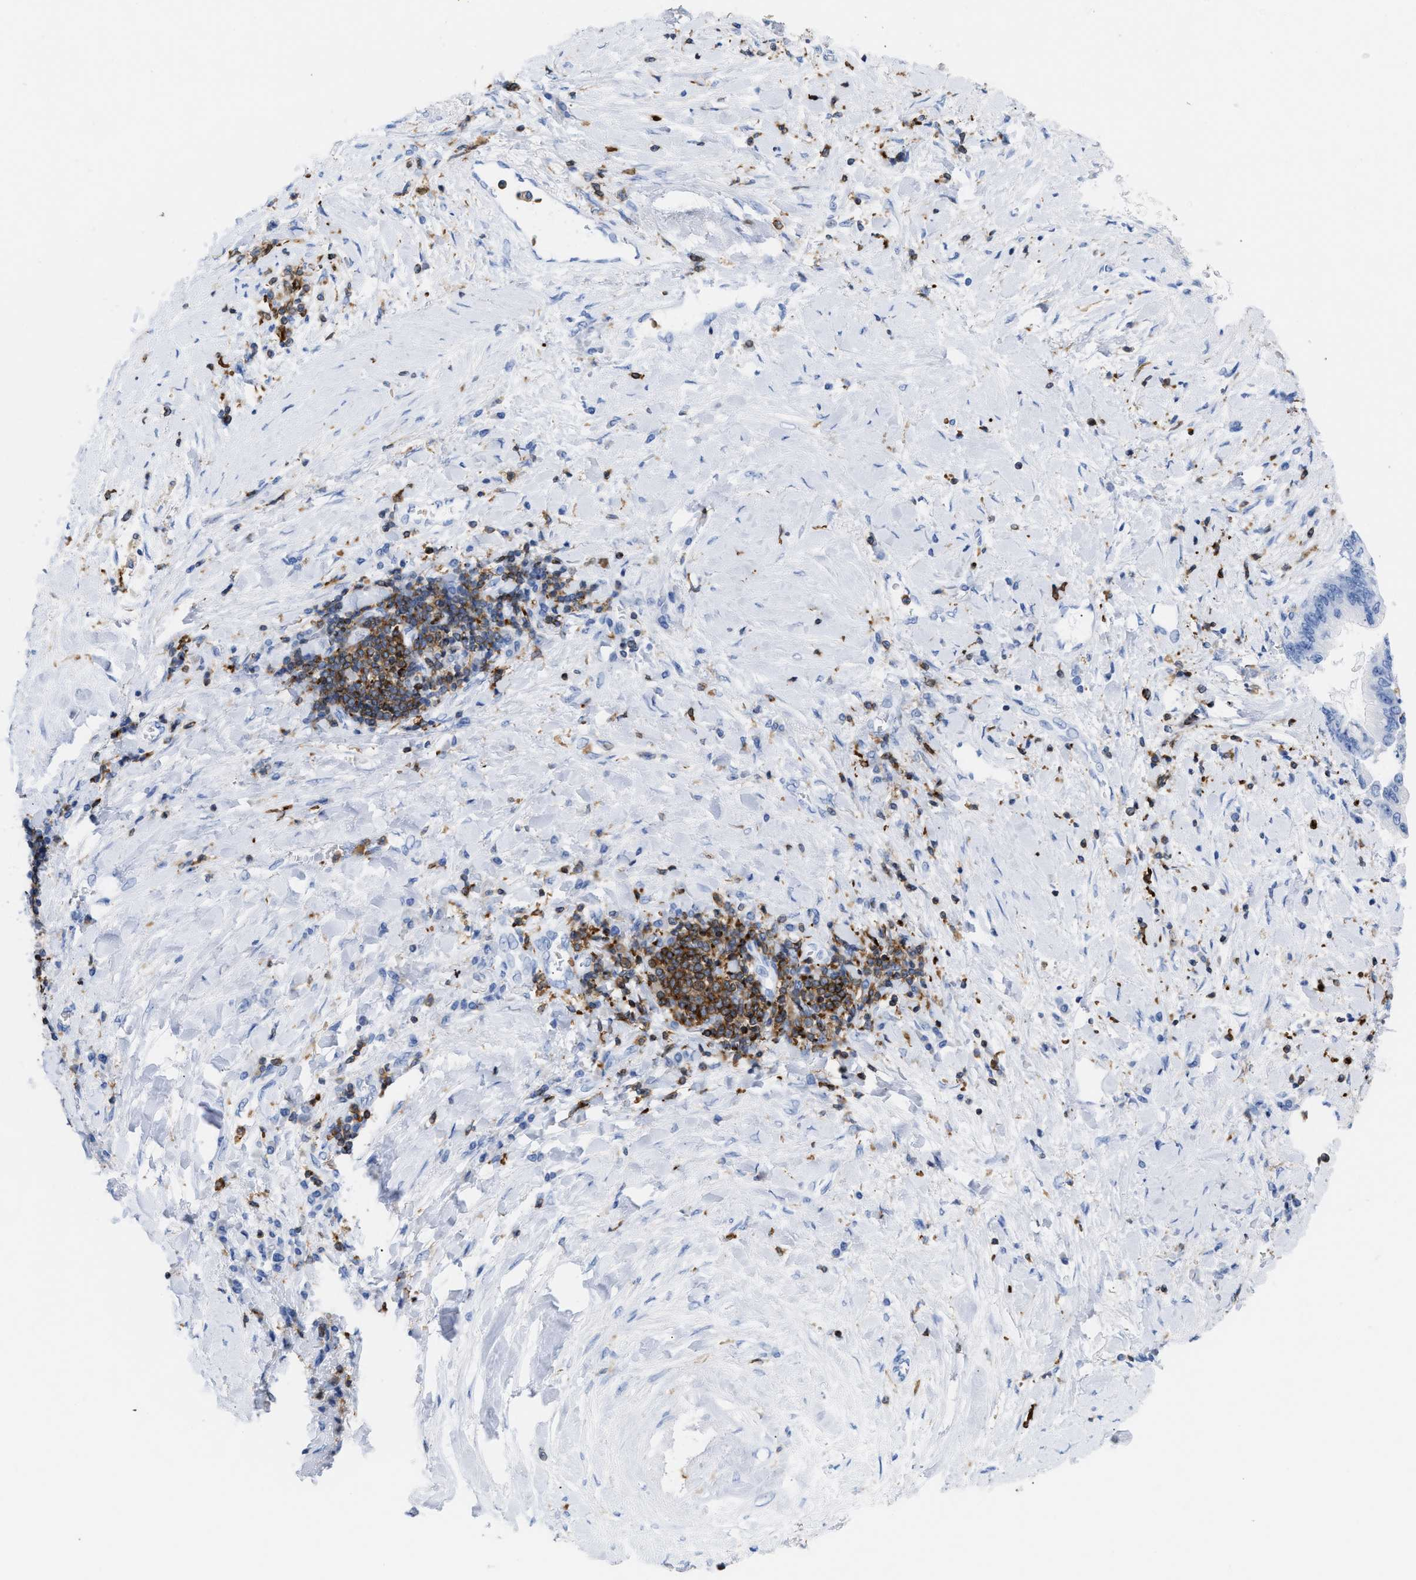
{"staining": {"intensity": "negative", "quantity": "none", "location": "none"}, "tissue": "liver cancer", "cell_type": "Tumor cells", "image_type": "cancer", "snomed": [{"axis": "morphology", "description": "Cholangiocarcinoma"}, {"axis": "topography", "description": "Liver"}], "caption": "High magnification brightfield microscopy of liver cancer (cholangiocarcinoma) stained with DAB (brown) and counterstained with hematoxylin (blue): tumor cells show no significant positivity.", "gene": "LCP1", "patient": {"sex": "male", "age": 50}}